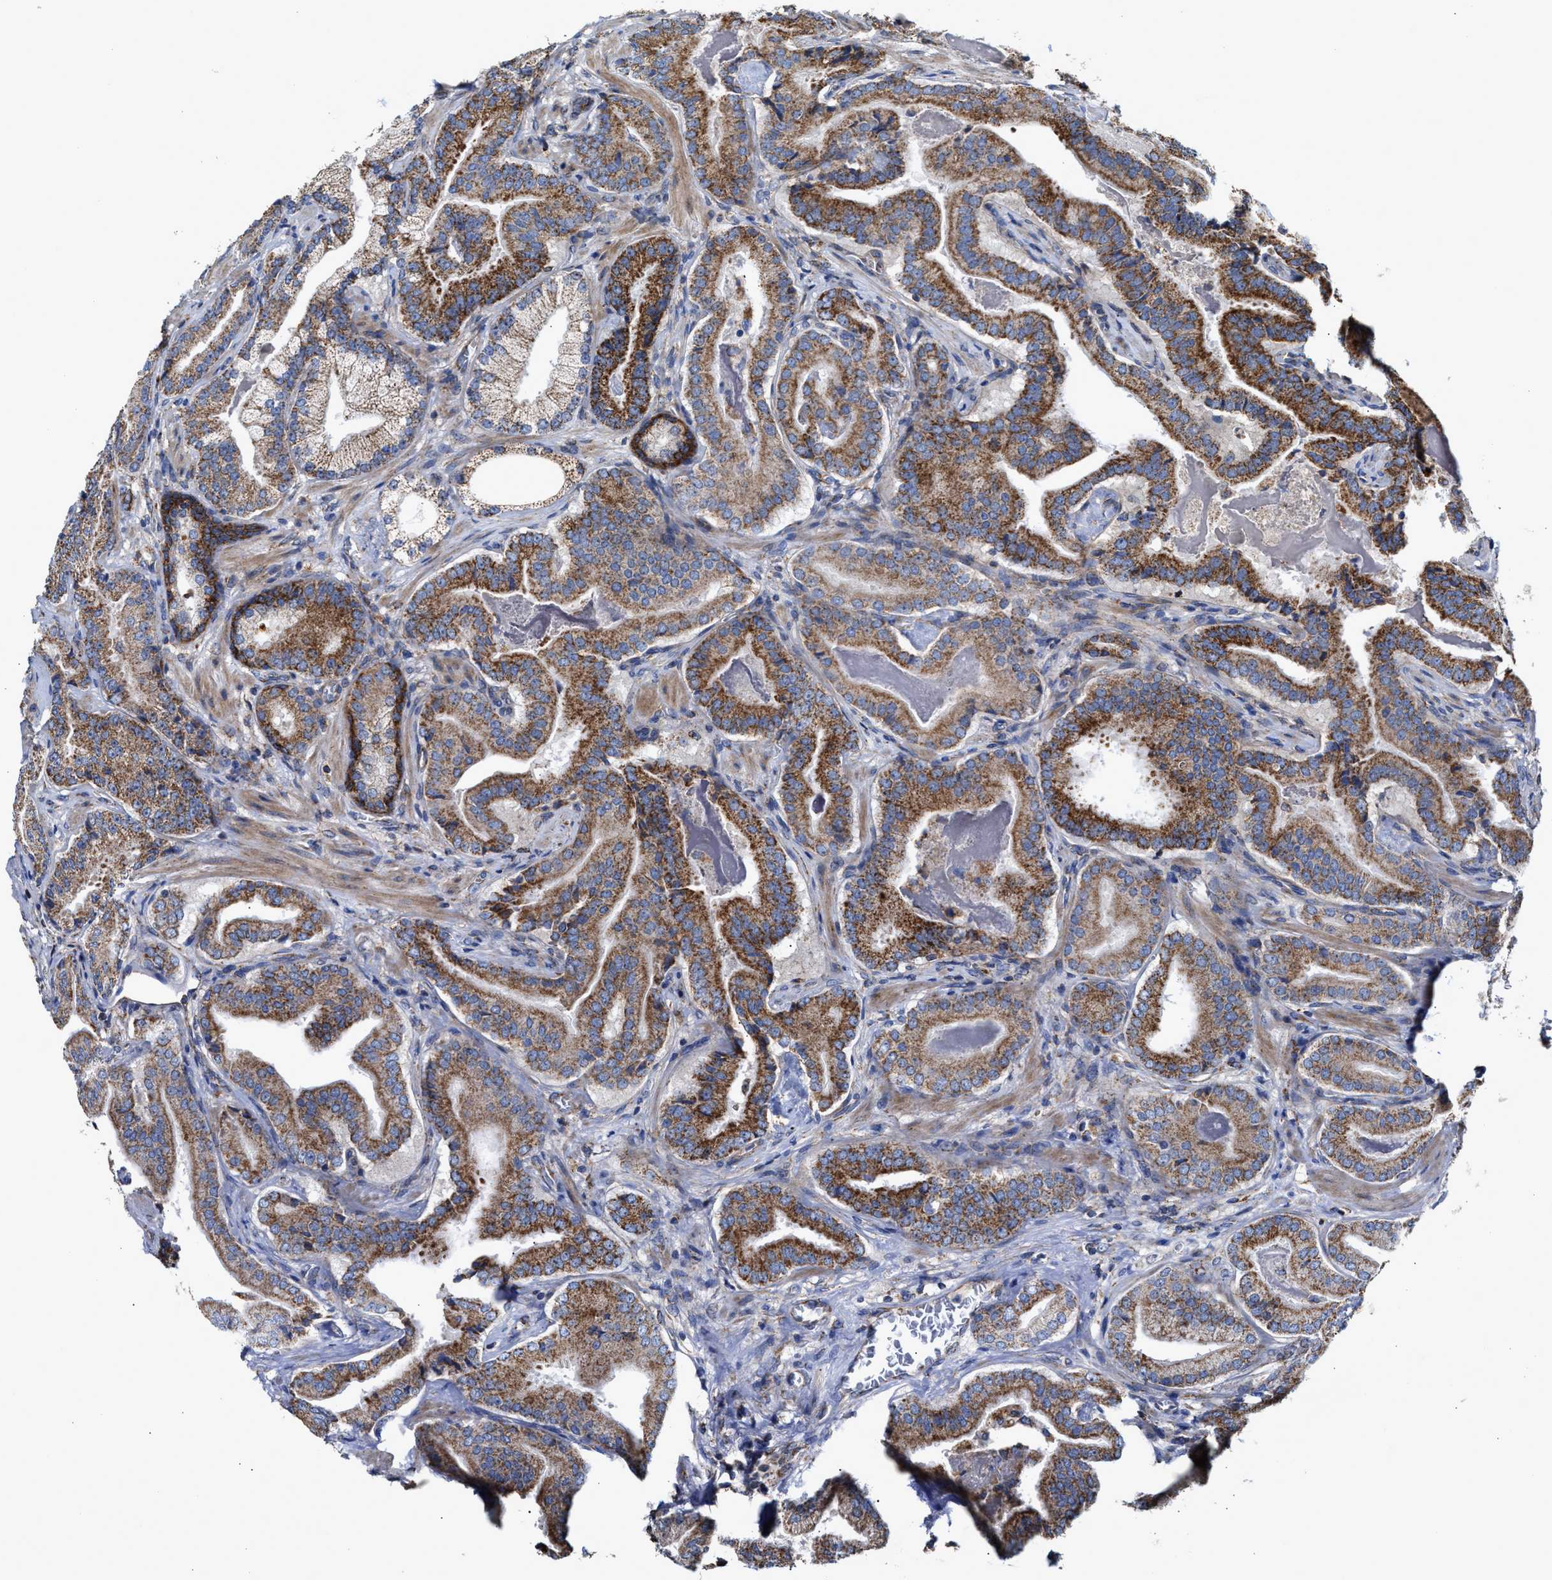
{"staining": {"intensity": "moderate", "quantity": ">75%", "location": "cytoplasmic/membranous"}, "tissue": "prostate cancer", "cell_type": "Tumor cells", "image_type": "cancer", "snomed": [{"axis": "morphology", "description": "Adenocarcinoma, Low grade"}, {"axis": "topography", "description": "Prostate"}], "caption": "Prostate cancer (adenocarcinoma (low-grade)) stained for a protein displays moderate cytoplasmic/membranous positivity in tumor cells.", "gene": "MECR", "patient": {"sex": "male", "age": 51}}